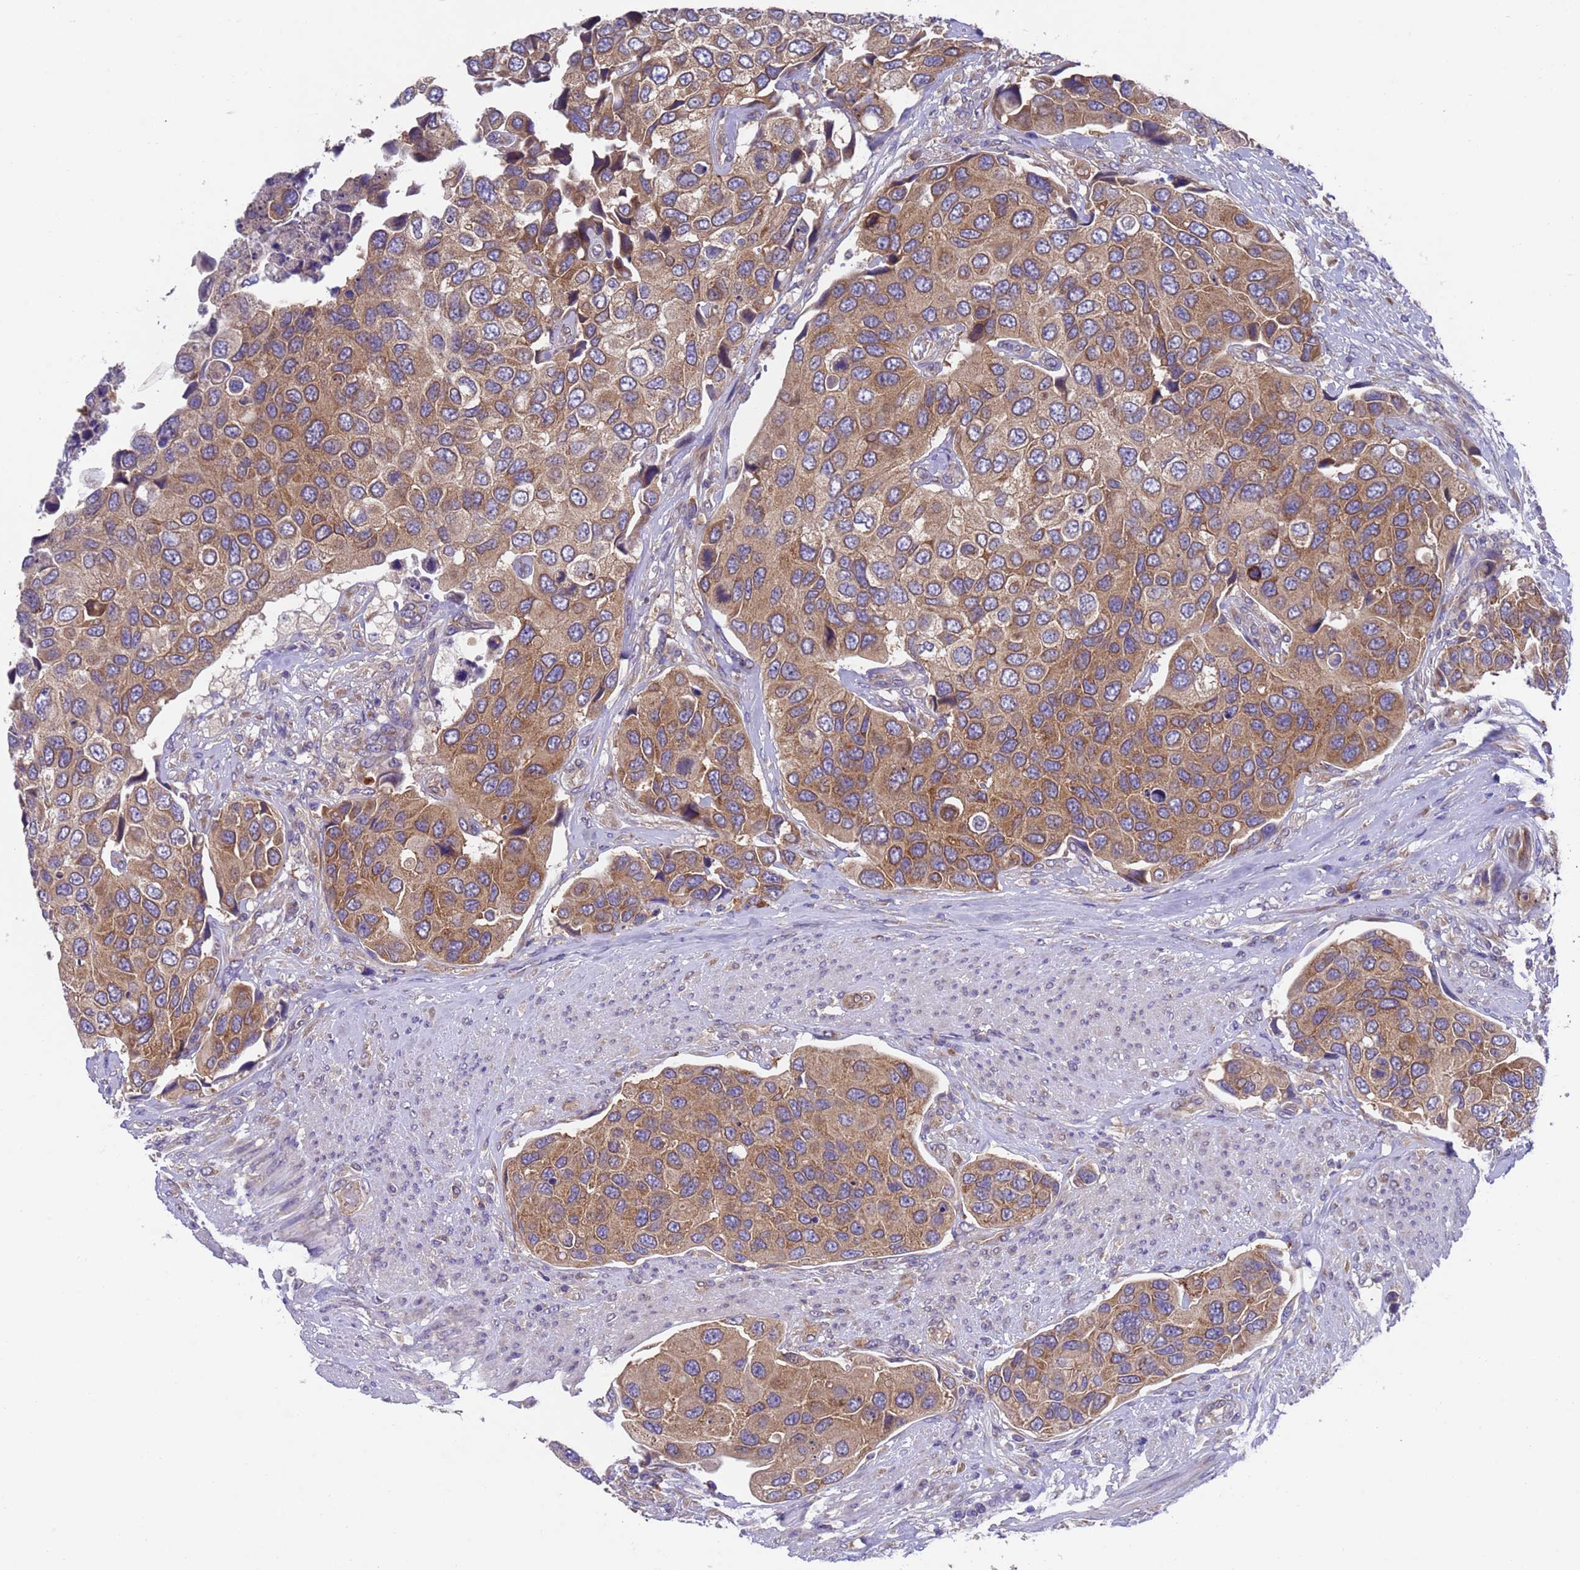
{"staining": {"intensity": "moderate", "quantity": ">75%", "location": "cytoplasmic/membranous"}, "tissue": "urothelial cancer", "cell_type": "Tumor cells", "image_type": "cancer", "snomed": [{"axis": "morphology", "description": "Urothelial carcinoma, High grade"}, {"axis": "topography", "description": "Urinary bladder"}], "caption": "This image shows immunohistochemistry (IHC) staining of urothelial carcinoma (high-grade), with medium moderate cytoplasmic/membranous staining in about >75% of tumor cells.", "gene": "DCAF12L2", "patient": {"sex": "male", "age": 74}}